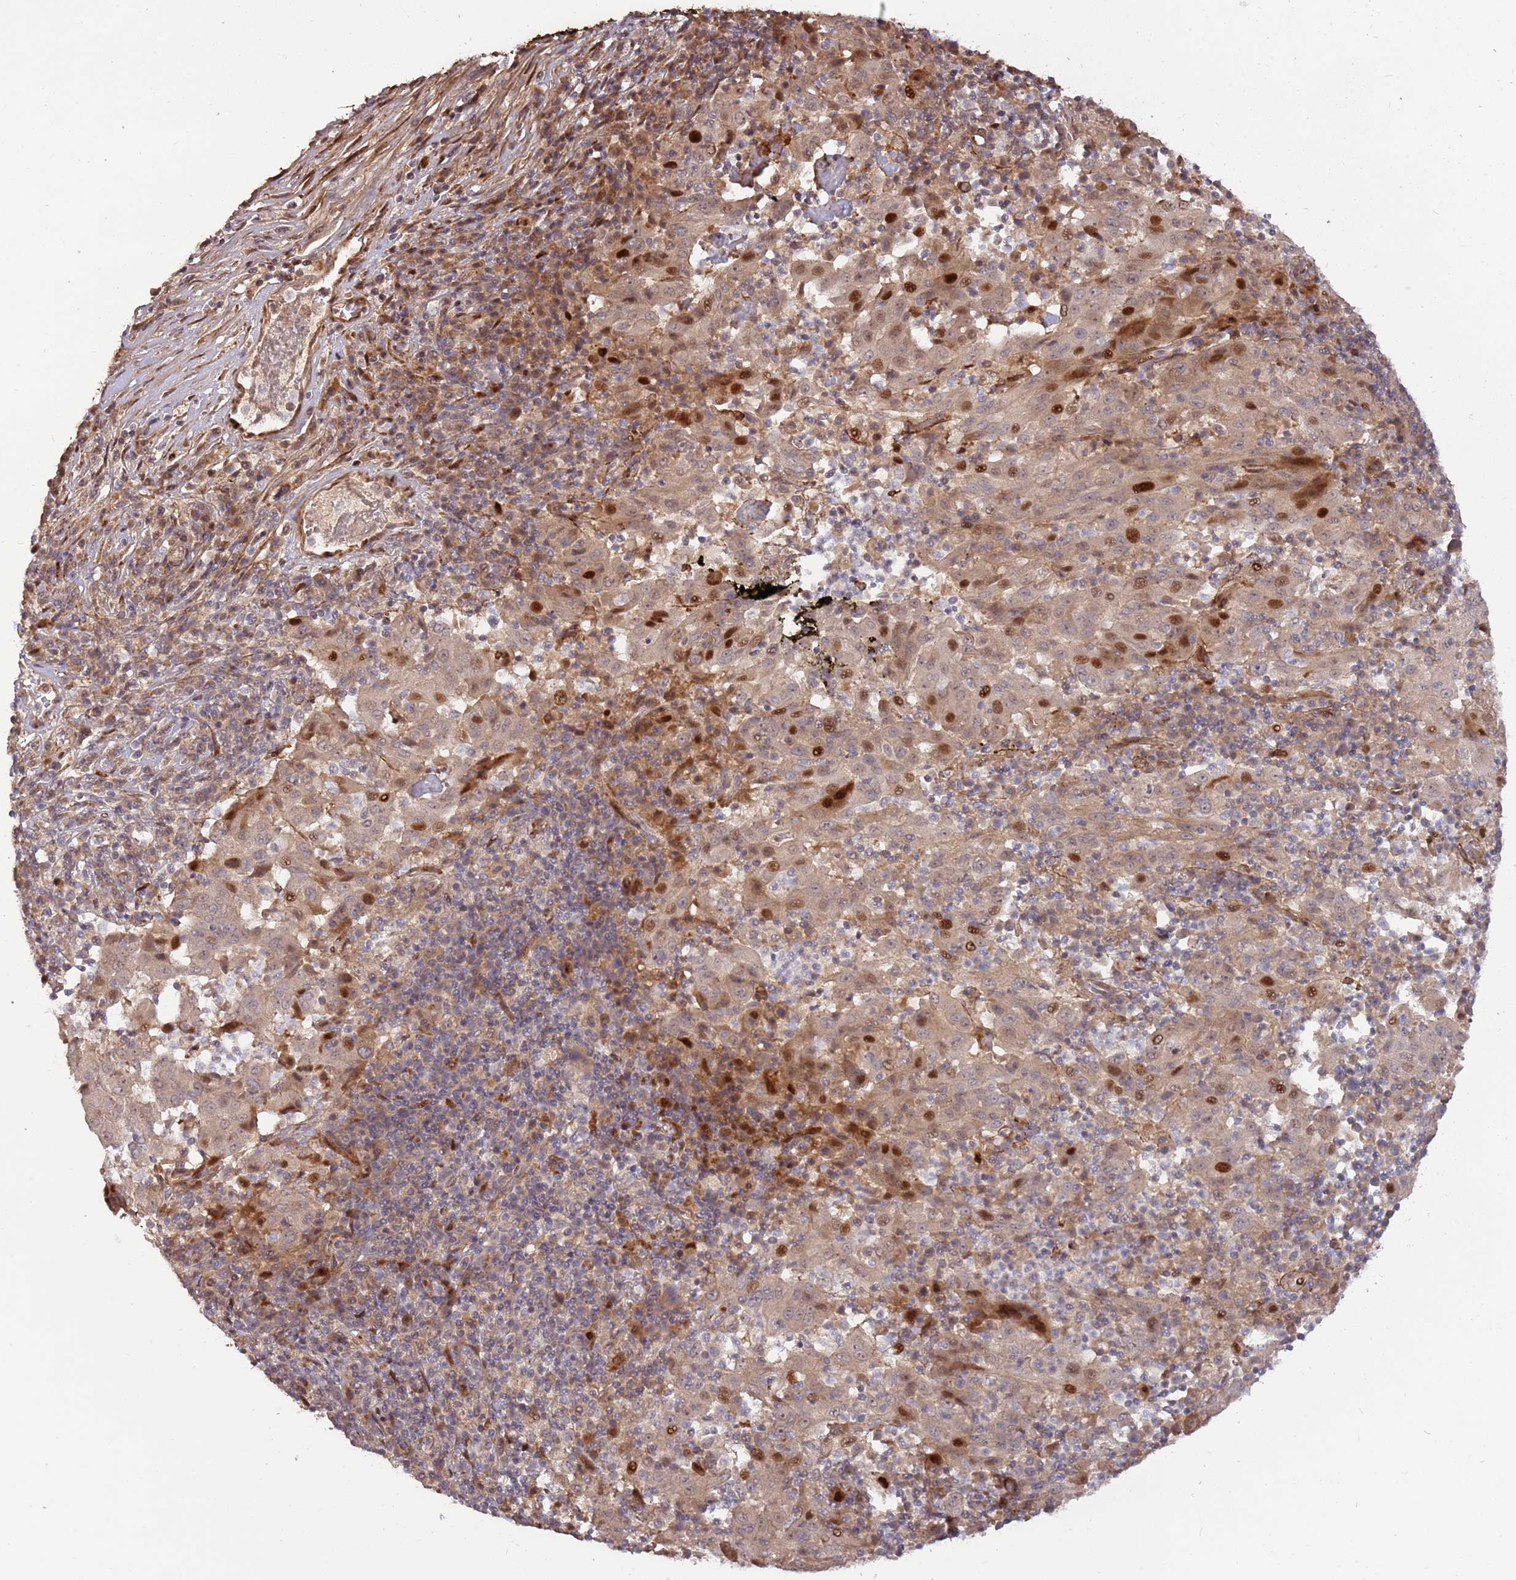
{"staining": {"intensity": "strong", "quantity": "<25%", "location": "nuclear"}, "tissue": "pancreatic cancer", "cell_type": "Tumor cells", "image_type": "cancer", "snomed": [{"axis": "morphology", "description": "Adenocarcinoma, NOS"}, {"axis": "topography", "description": "Pancreas"}], "caption": "High-magnification brightfield microscopy of adenocarcinoma (pancreatic) stained with DAB (3,3'-diaminobenzidine) (brown) and counterstained with hematoxylin (blue). tumor cells exhibit strong nuclear positivity is present in about<25% of cells. The staining is performed using DAB brown chromogen to label protein expression. The nuclei are counter-stained blue using hematoxylin.", "gene": "RHBDL1", "patient": {"sex": "male", "age": 63}}